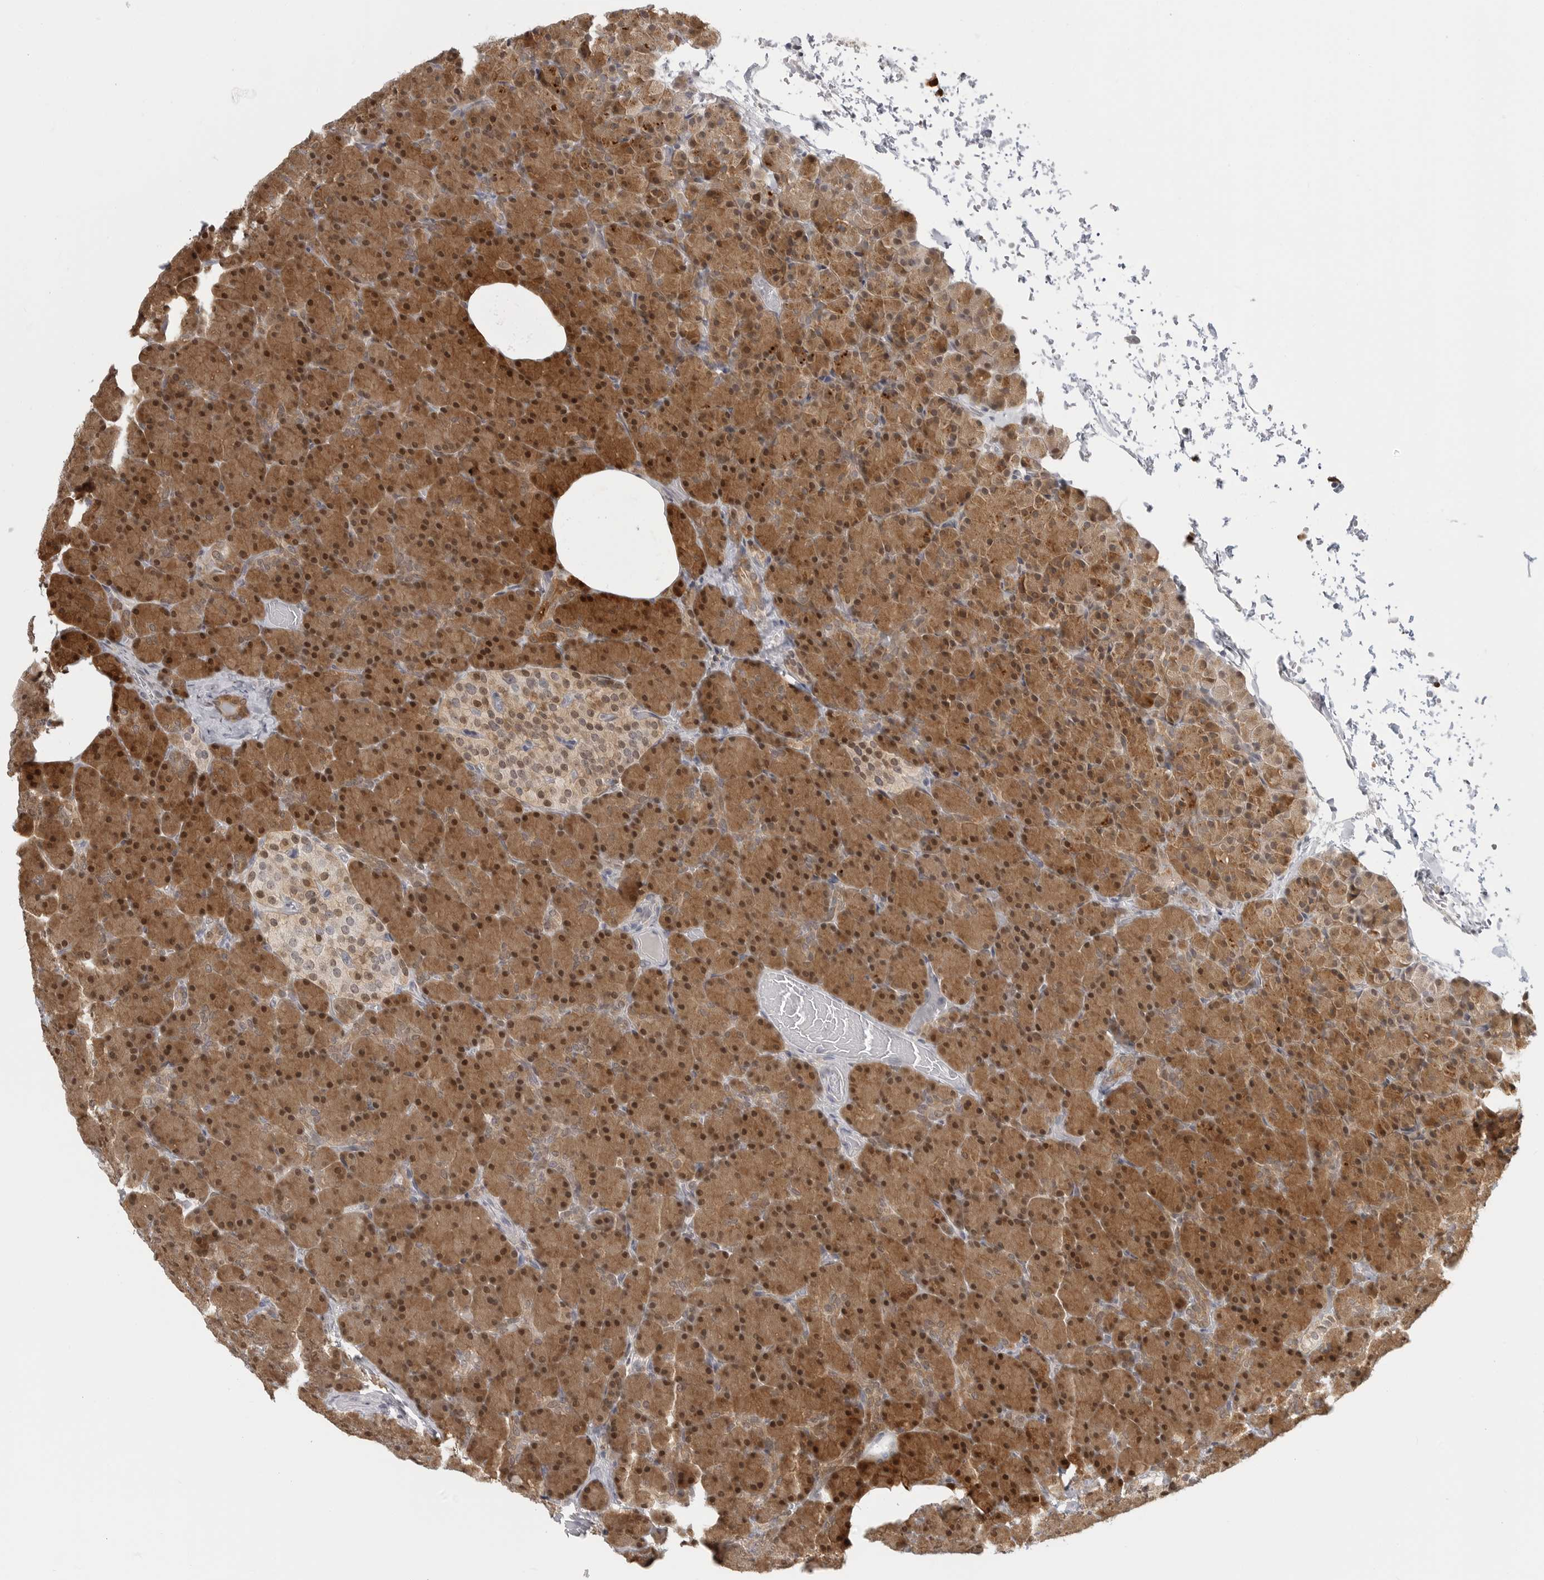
{"staining": {"intensity": "strong", "quantity": ">75%", "location": "cytoplasmic/membranous,nuclear"}, "tissue": "pancreas", "cell_type": "Exocrine glandular cells", "image_type": "normal", "snomed": [{"axis": "morphology", "description": "Normal tissue, NOS"}, {"axis": "topography", "description": "Pancreas"}], "caption": "Brown immunohistochemical staining in benign pancreas shows strong cytoplasmic/membranous,nuclear staining in about >75% of exocrine glandular cells. The protein is shown in brown color, while the nuclei are stained blue.", "gene": "CTIF", "patient": {"sex": "female", "age": 43}}